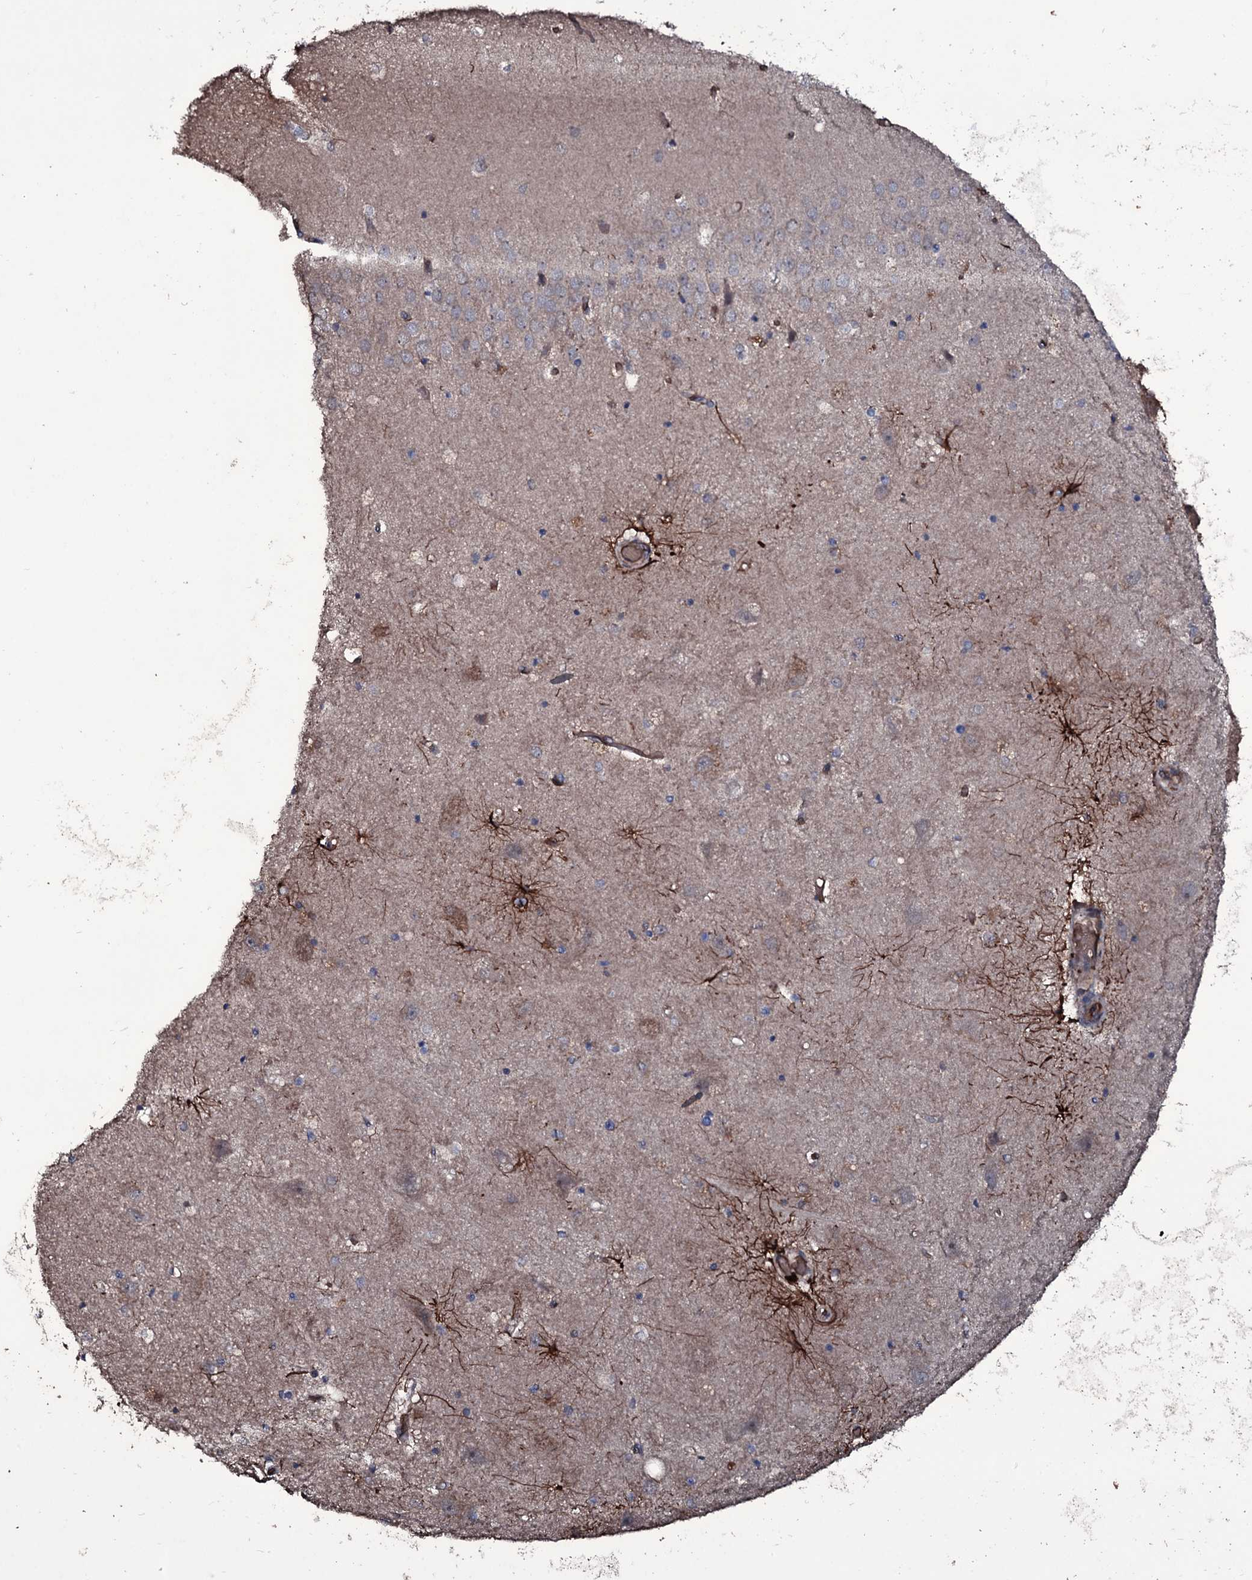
{"staining": {"intensity": "strong", "quantity": "<25%", "location": "cytoplasmic/membranous"}, "tissue": "hippocampus", "cell_type": "Glial cells", "image_type": "normal", "snomed": [{"axis": "morphology", "description": "Normal tissue, NOS"}, {"axis": "topography", "description": "Hippocampus"}], "caption": "Protein expression analysis of normal human hippocampus reveals strong cytoplasmic/membranous positivity in approximately <25% of glial cells.", "gene": "ZSWIM8", "patient": {"sex": "female", "age": 52}}